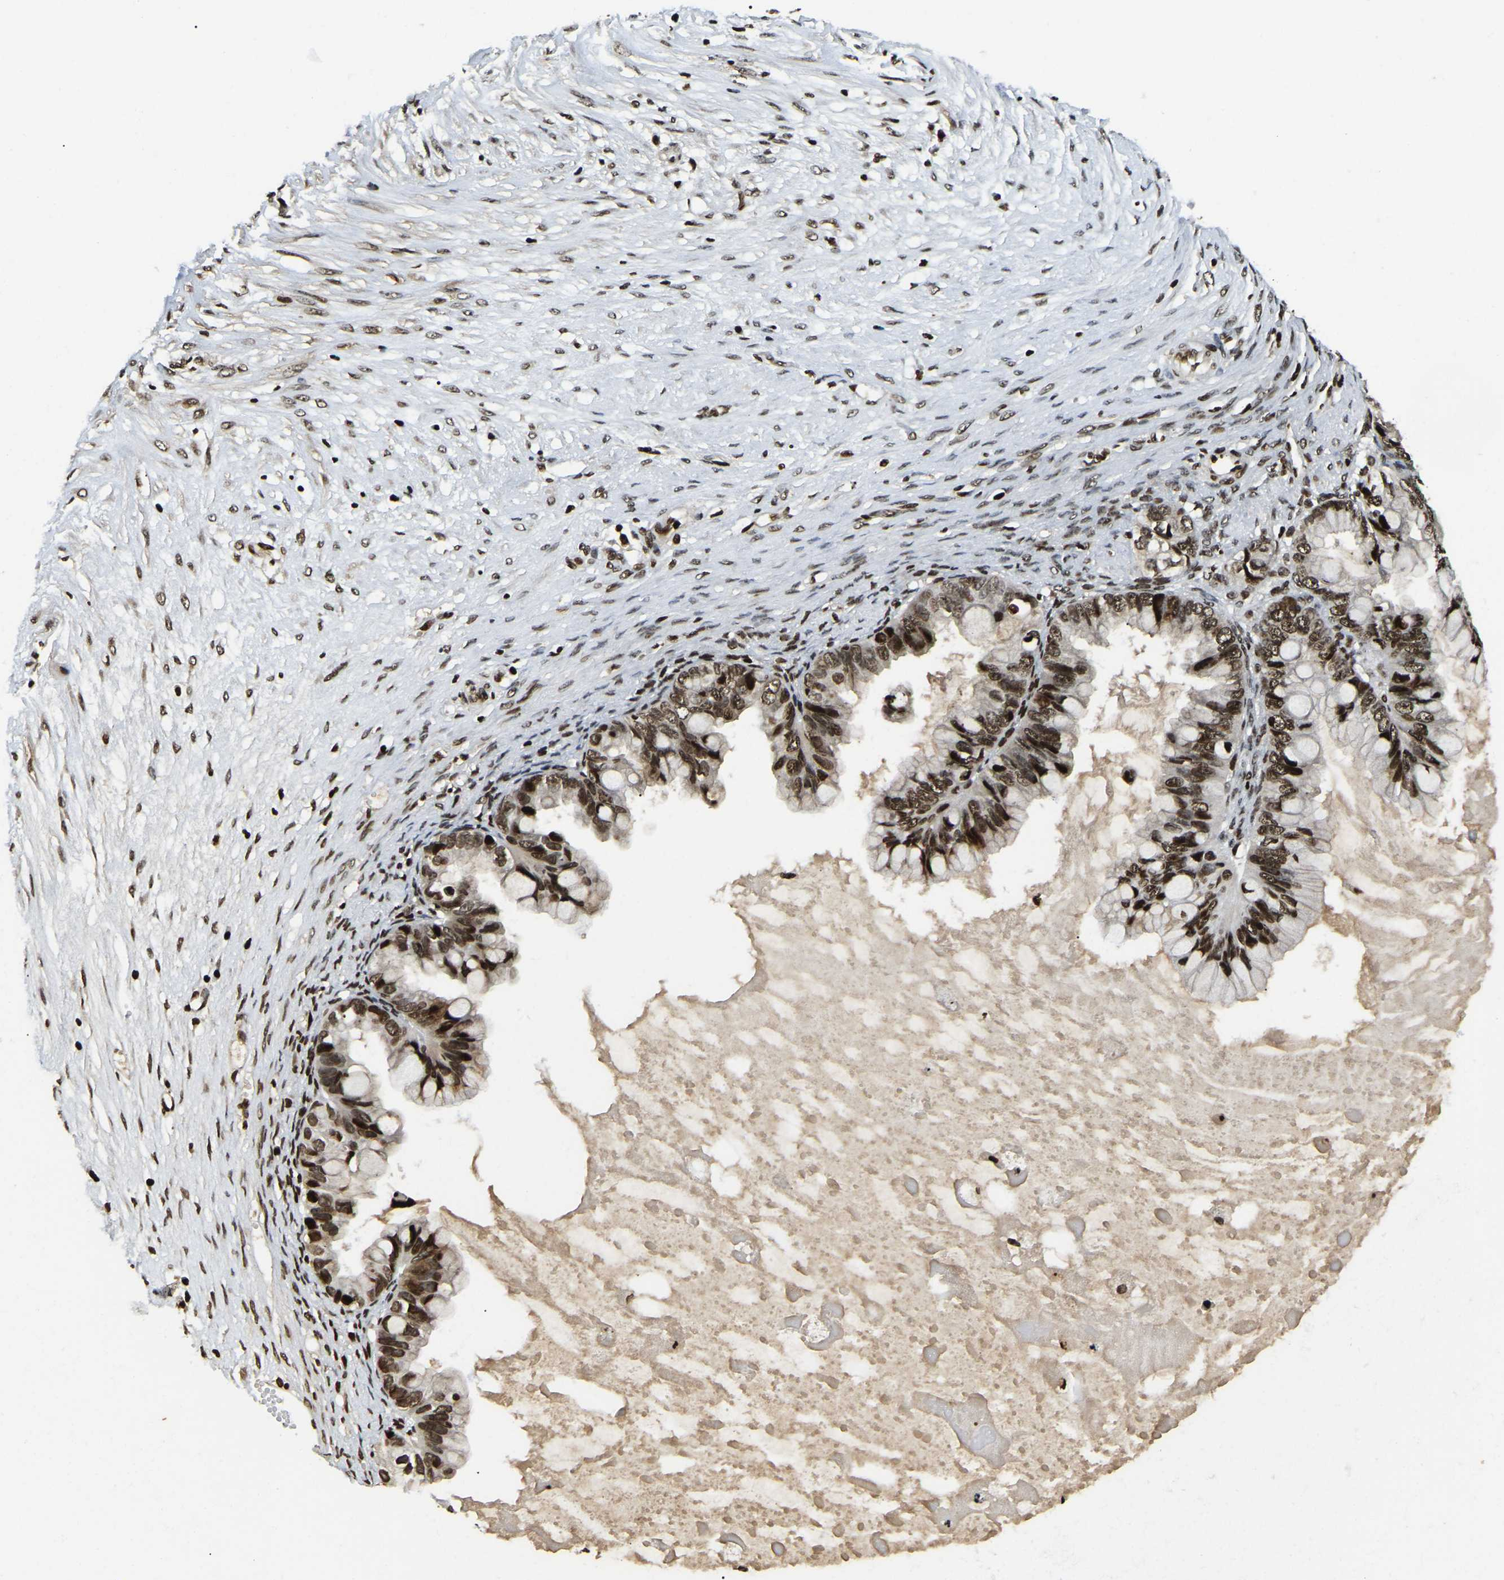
{"staining": {"intensity": "strong", "quantity": ">75%", "location": "nuclear"}, "tissue": "ovarian cancer", "cell_type": "Tumor cells", "image_type": "cancer", "snomed": [{"axis": "morphology", "description": "Cystadenocarcinoma, mucinous, NOS"}, {"axis": "topography", "description": "Ovary"}], "caption": "An IHC photomicrograph of neoplastic tissue is shown. Protein staining in brown shows strong nuclear positivity in mucinous cystadenocarcinoma (ovarian) within tumor cells. Nuclei are stained in blue.", "gene": "LRRC61", "patient": {"sex": "female", "age": 80}}